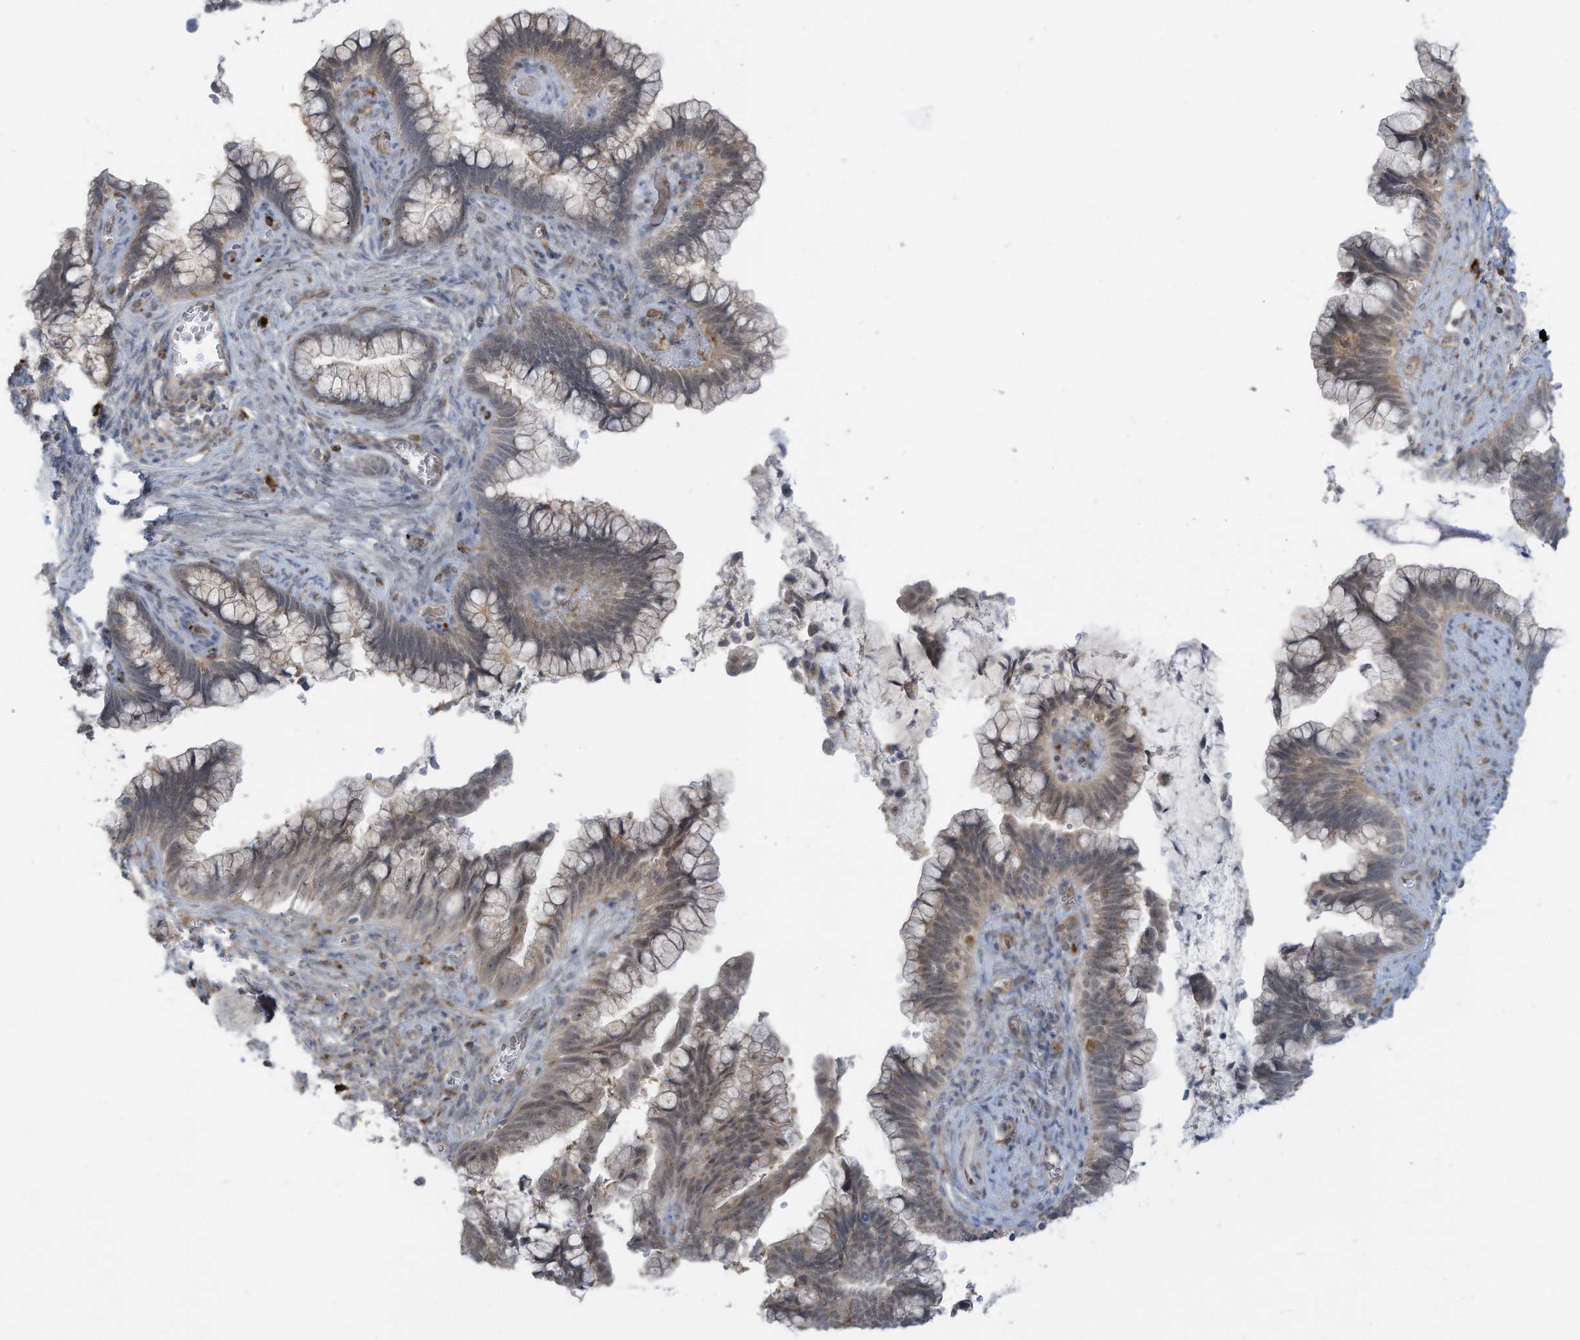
{"staining": {"intensity": "weak", "quantity": "25%-75%", "location": "cytoplasmic/membranous"}, "tissue": "cervical cancer", "cell_type": "Tumor cells", "image_type": "cancer", "snomed": [{"axis": "morphology", "description": "Adenocarcinoma, NOS"}, {"axis": "topography", "description": "Cervix"}], "caption": "Immunohistochemistry staining of cervical adenocarcinoma, which demonstrates low levels of weak cytoplasmic/membranous positivity in about 25%-75% of tumor cells indicating weak cytoplasmic/membranous protein positivity. The staining was performed using DAB (brown) for protein detection and nuclei were counterstained in hematoxylin (blue).", "gene": "DZIP3", "patient": {"sex": "female", "age": 44}}